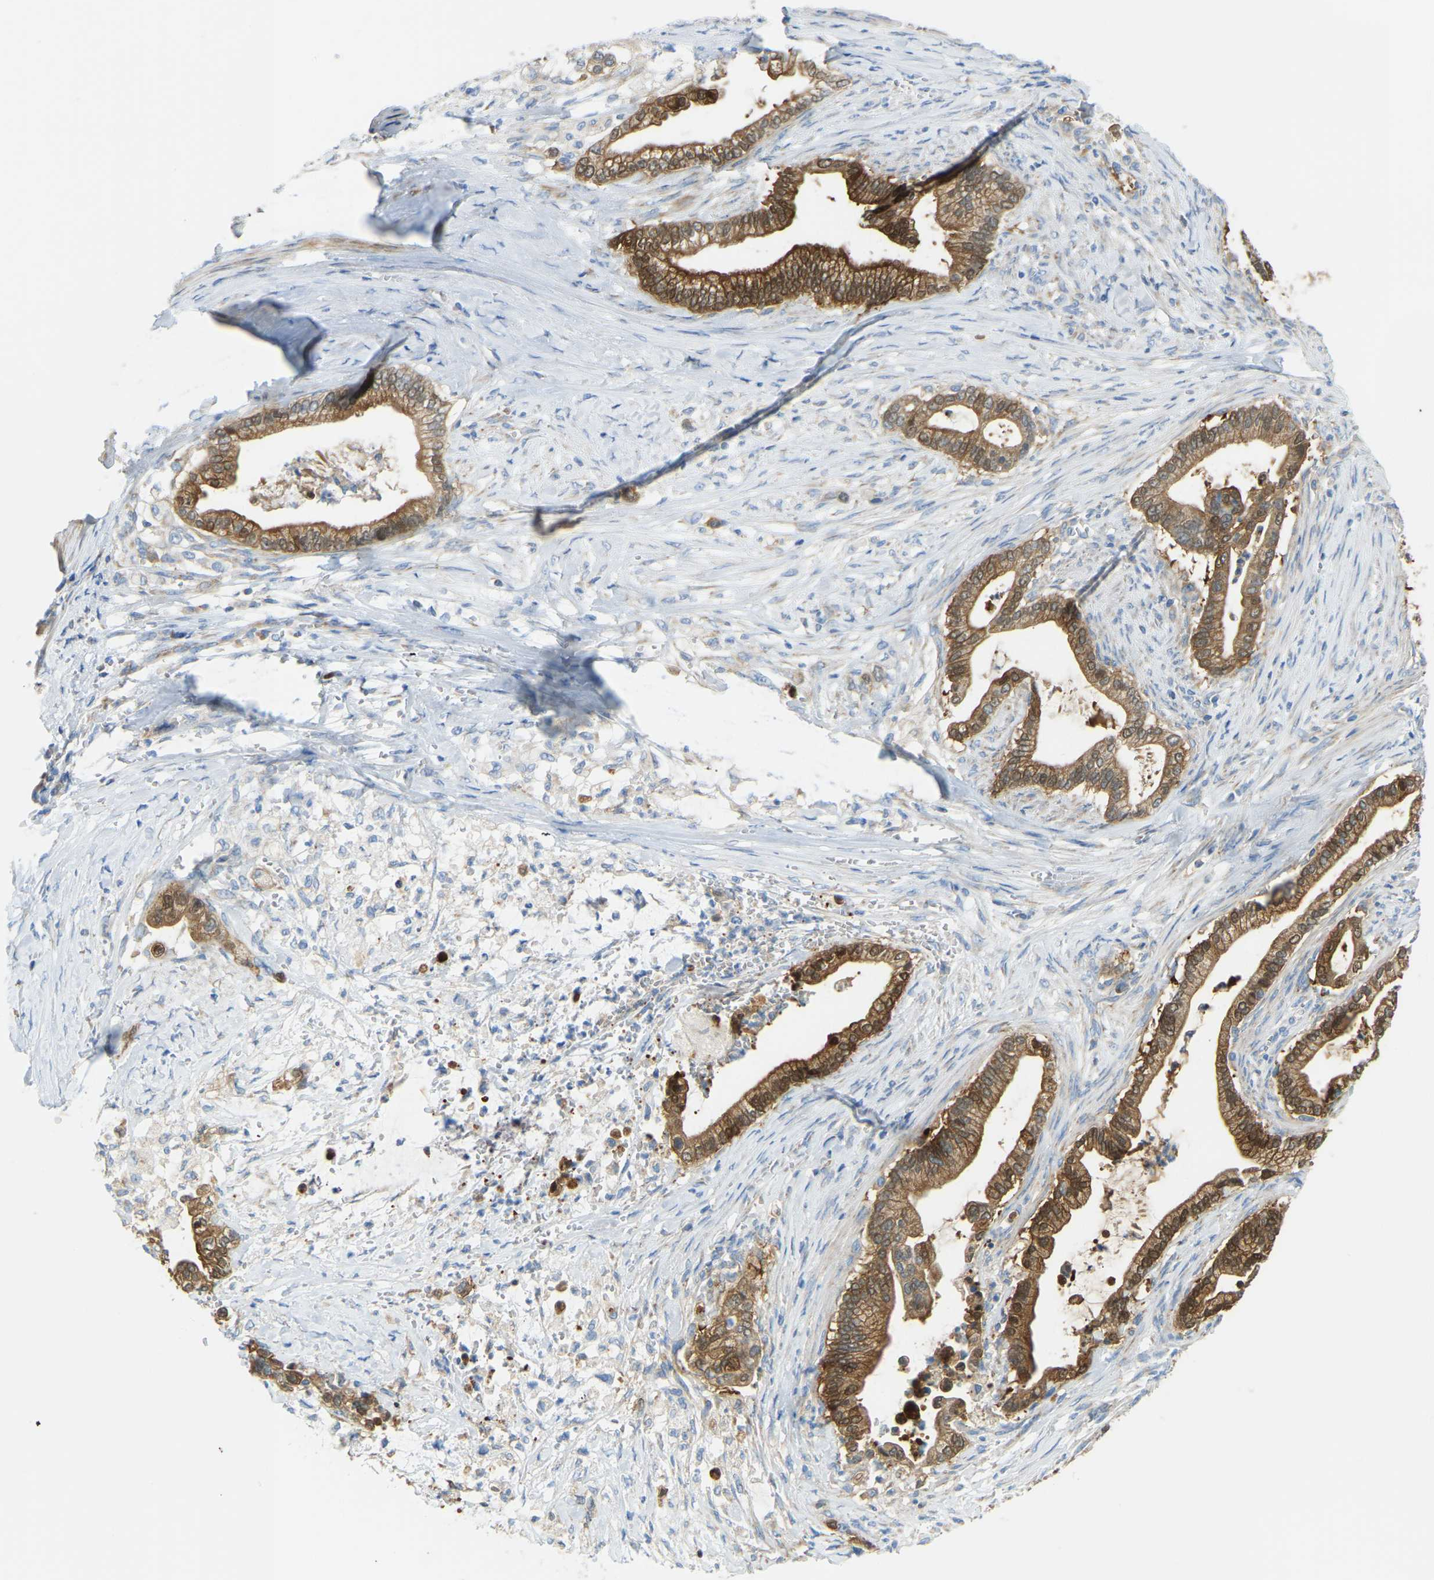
{"staining": {"intensity": "moderate", "quantity": ">75%", "location": "cytoplasmic/membranous"}, "tissue": "pancreatic cancer", "cell_type": "Tumor cells", "image_type": "cancer", "snomed": [{"axis": "morphology", "description": "Adenocarcinoma, NOS"}, {"axis": "topography", "description": "Pancreas"}], "caption": "This photomicrograph shows immunohistochemistry (IHC) staining of human pancreatic adenocarcinoma, with medium moderate cytoplasmic/membranous expression in approximately >75% of tumor cells.", "gene": "GDA", "patient": {"sex": "male", "age": 69}}